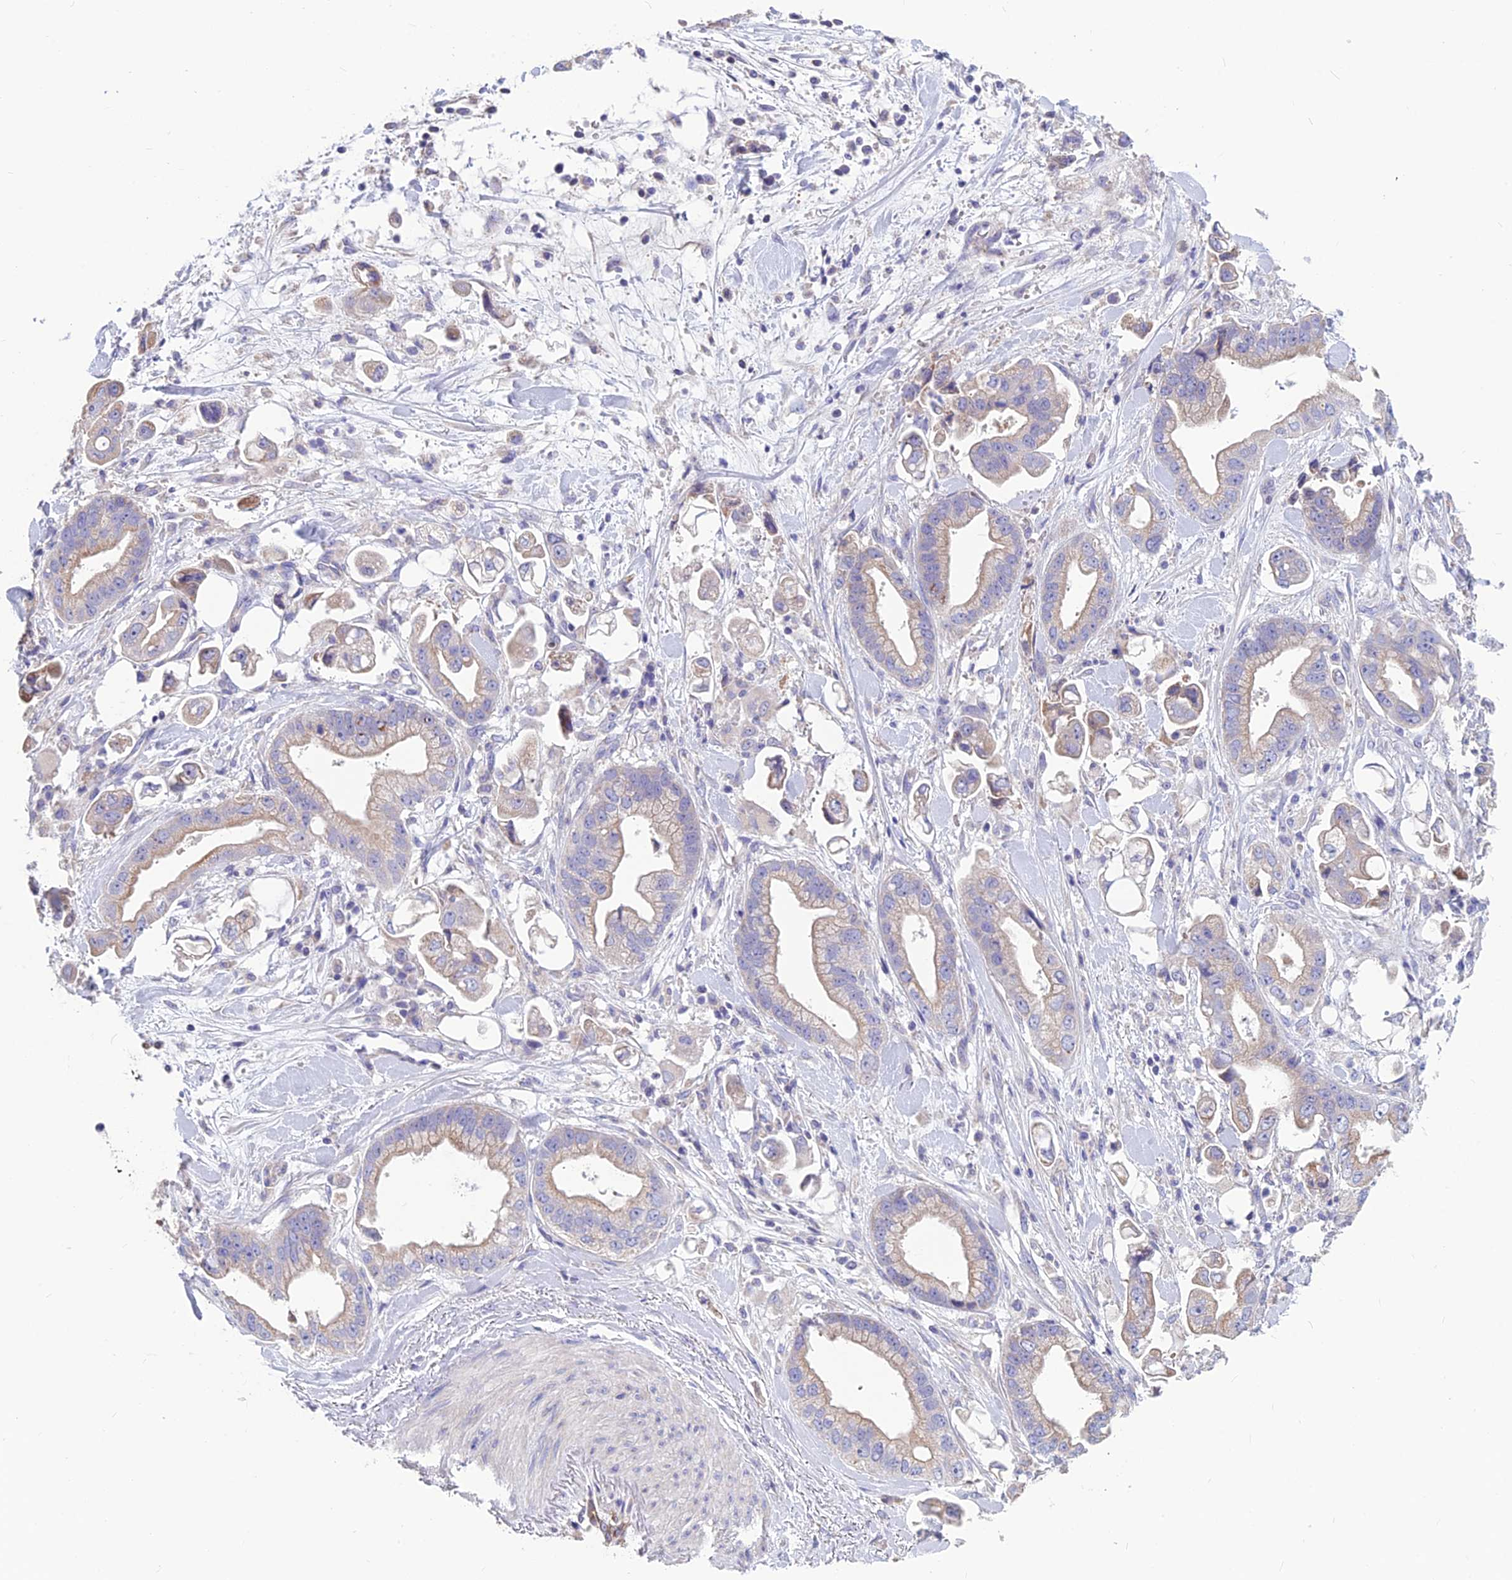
{"staining": {"intensity": "weak", "quantity": "<25%", "location": "cytoplasmic/membranous"}, "tissue": "stomach cancer", "cell_type": "Tumor cells", "image_type": "cancer", "snomed": [{"axis": "morphology", "description": "Adenocarcinoma, NOS"}, {"axis": "topography", "description": "Stomach"}], "caption": "High magnification brightfield microscopy of stomach cancer stained with DAB (3,3'-diaminobenzidine) (brown) and counterstained with hematoxylin (blue): tumor cells show no significant expression.", "gene": "BHMT2", "patient": {"sex": "male", "age": 62}}